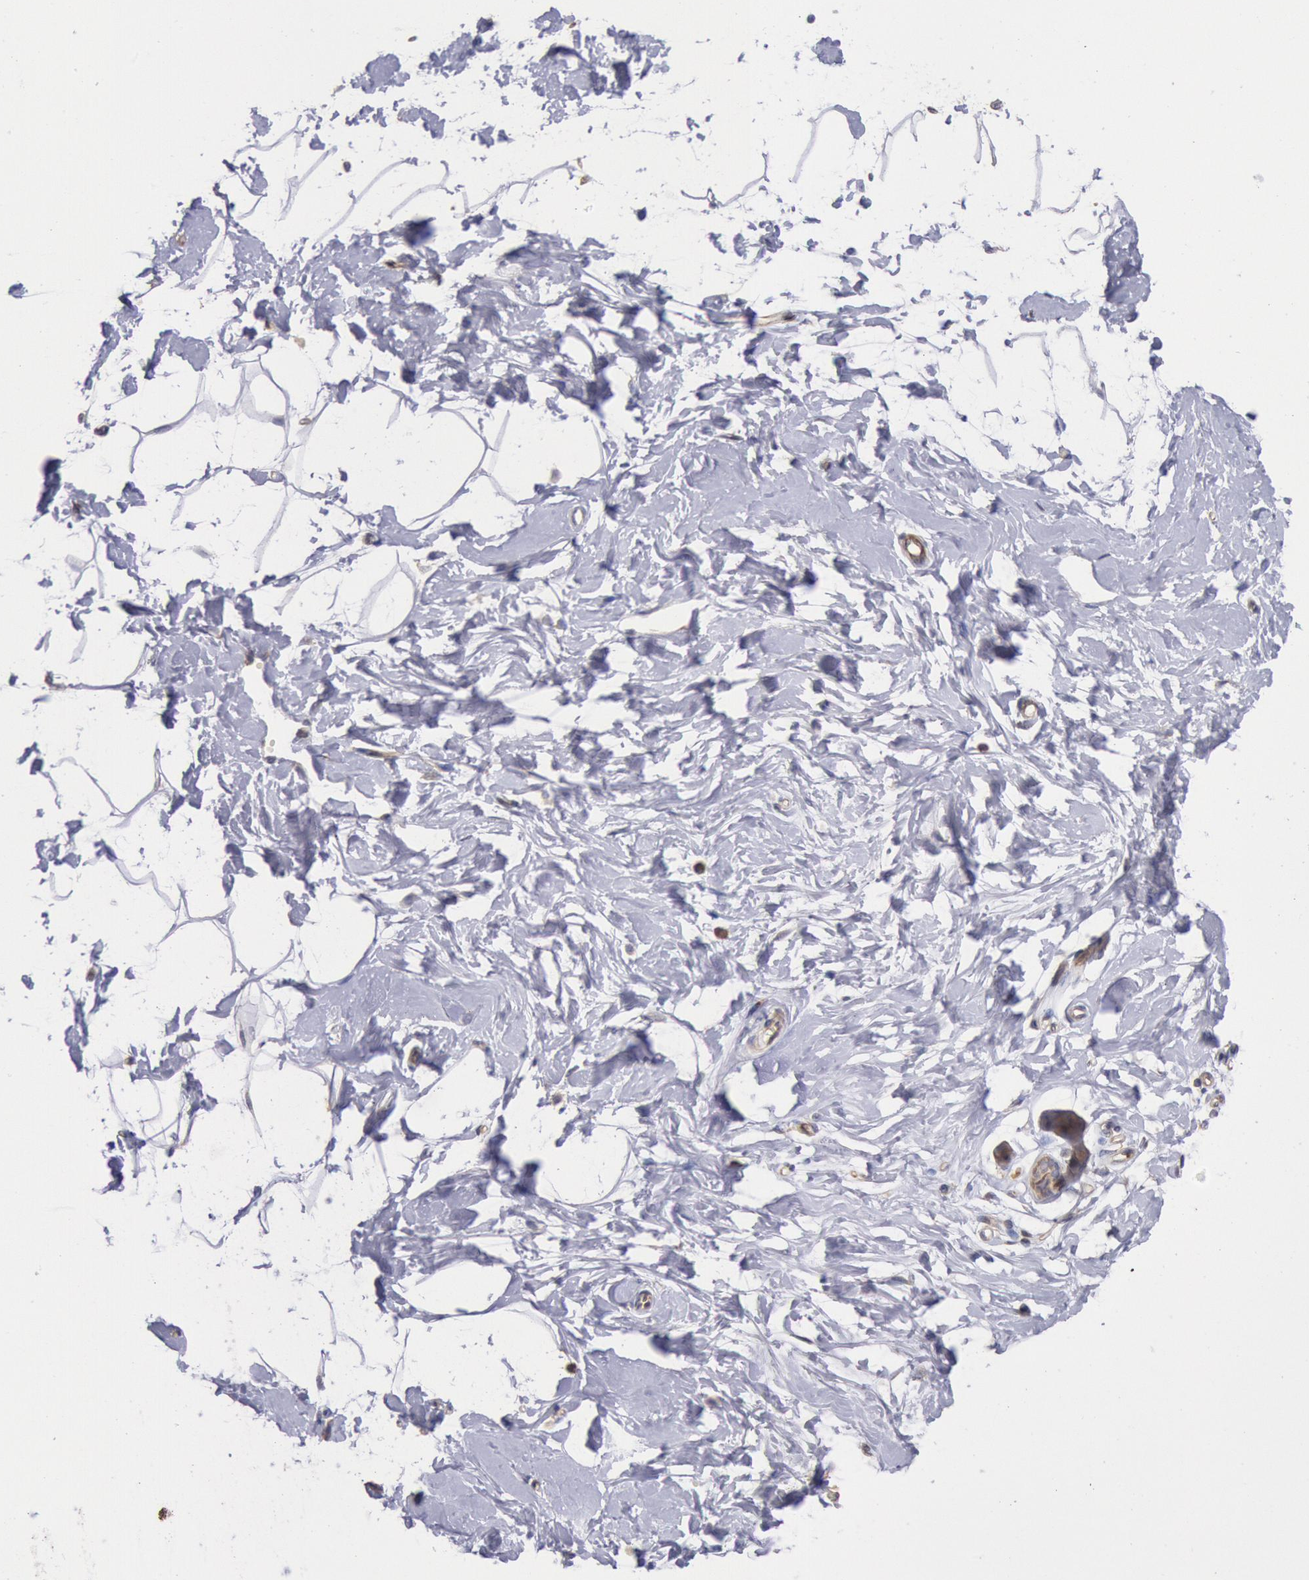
{"staining": {"intensity": "negative", "quantity": "none", "location": "none"}, "tissue": "breast", "cell_type": "Adipocytes", "image_type": "normal", "snomed": [{"axis": "morphology", "description": "Normal tissue, NOS"}, {"axis": "topography", "description": "Breast"}], "caption": "Benign breast was stained to show a protein in brown. There is no significant expression in adipocytes. The staining was performed using DAB (3,3'-diaminobenzidine) to visualize the protein expression in brown, while the nuclei were stained in blue with hematoxylin (Magnification: 20x).", "gene": "DRG1", "patient": {"sex": "female", "age": 23}}